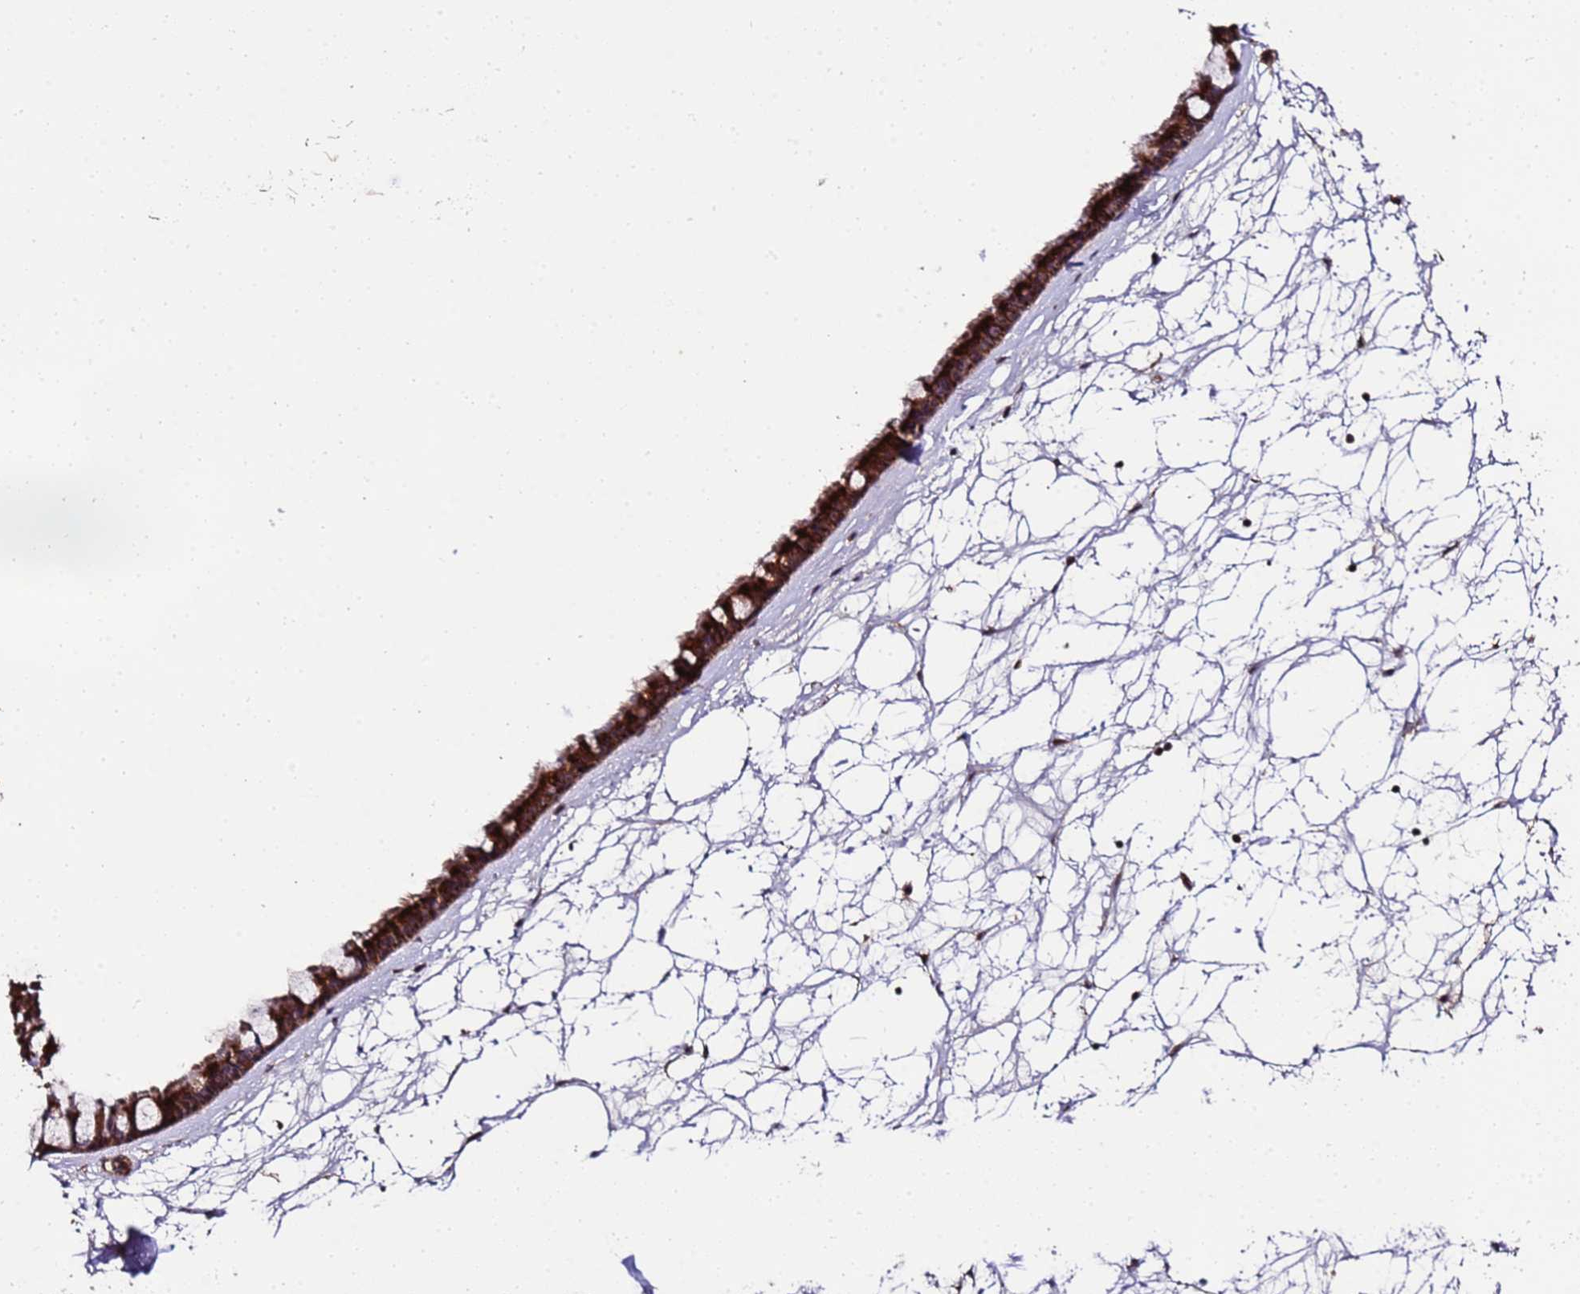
{"staining": {"intensity": "strong", "quantity": ">75%", "location": "cytoplasmic/membranous"}, "tissue": "nasopharynx", "cell_type": "Respiratory epithelial cells", "image_type": "normal", "snomed": [{"axis": "morphology", "description": "Normal tissue, NOS"}, {"axis": "topography", "description": "Nasopharynx"}], "caption": "High-magnification brightfield microscopy of unremarkable nasopharynx stained with DAB (3,3'-diaminobenzidine) (brown) and counterstained with hematoxylin (blue). respiratory epithelial cells exhibit strong cytoplasmic/membranous positivity is present in about>75% of cells. (DAB = brown stain, brightfield microscopy at high magnification).", "gene": "PRODH", "patient": {"sex": "male", "age": 64}}